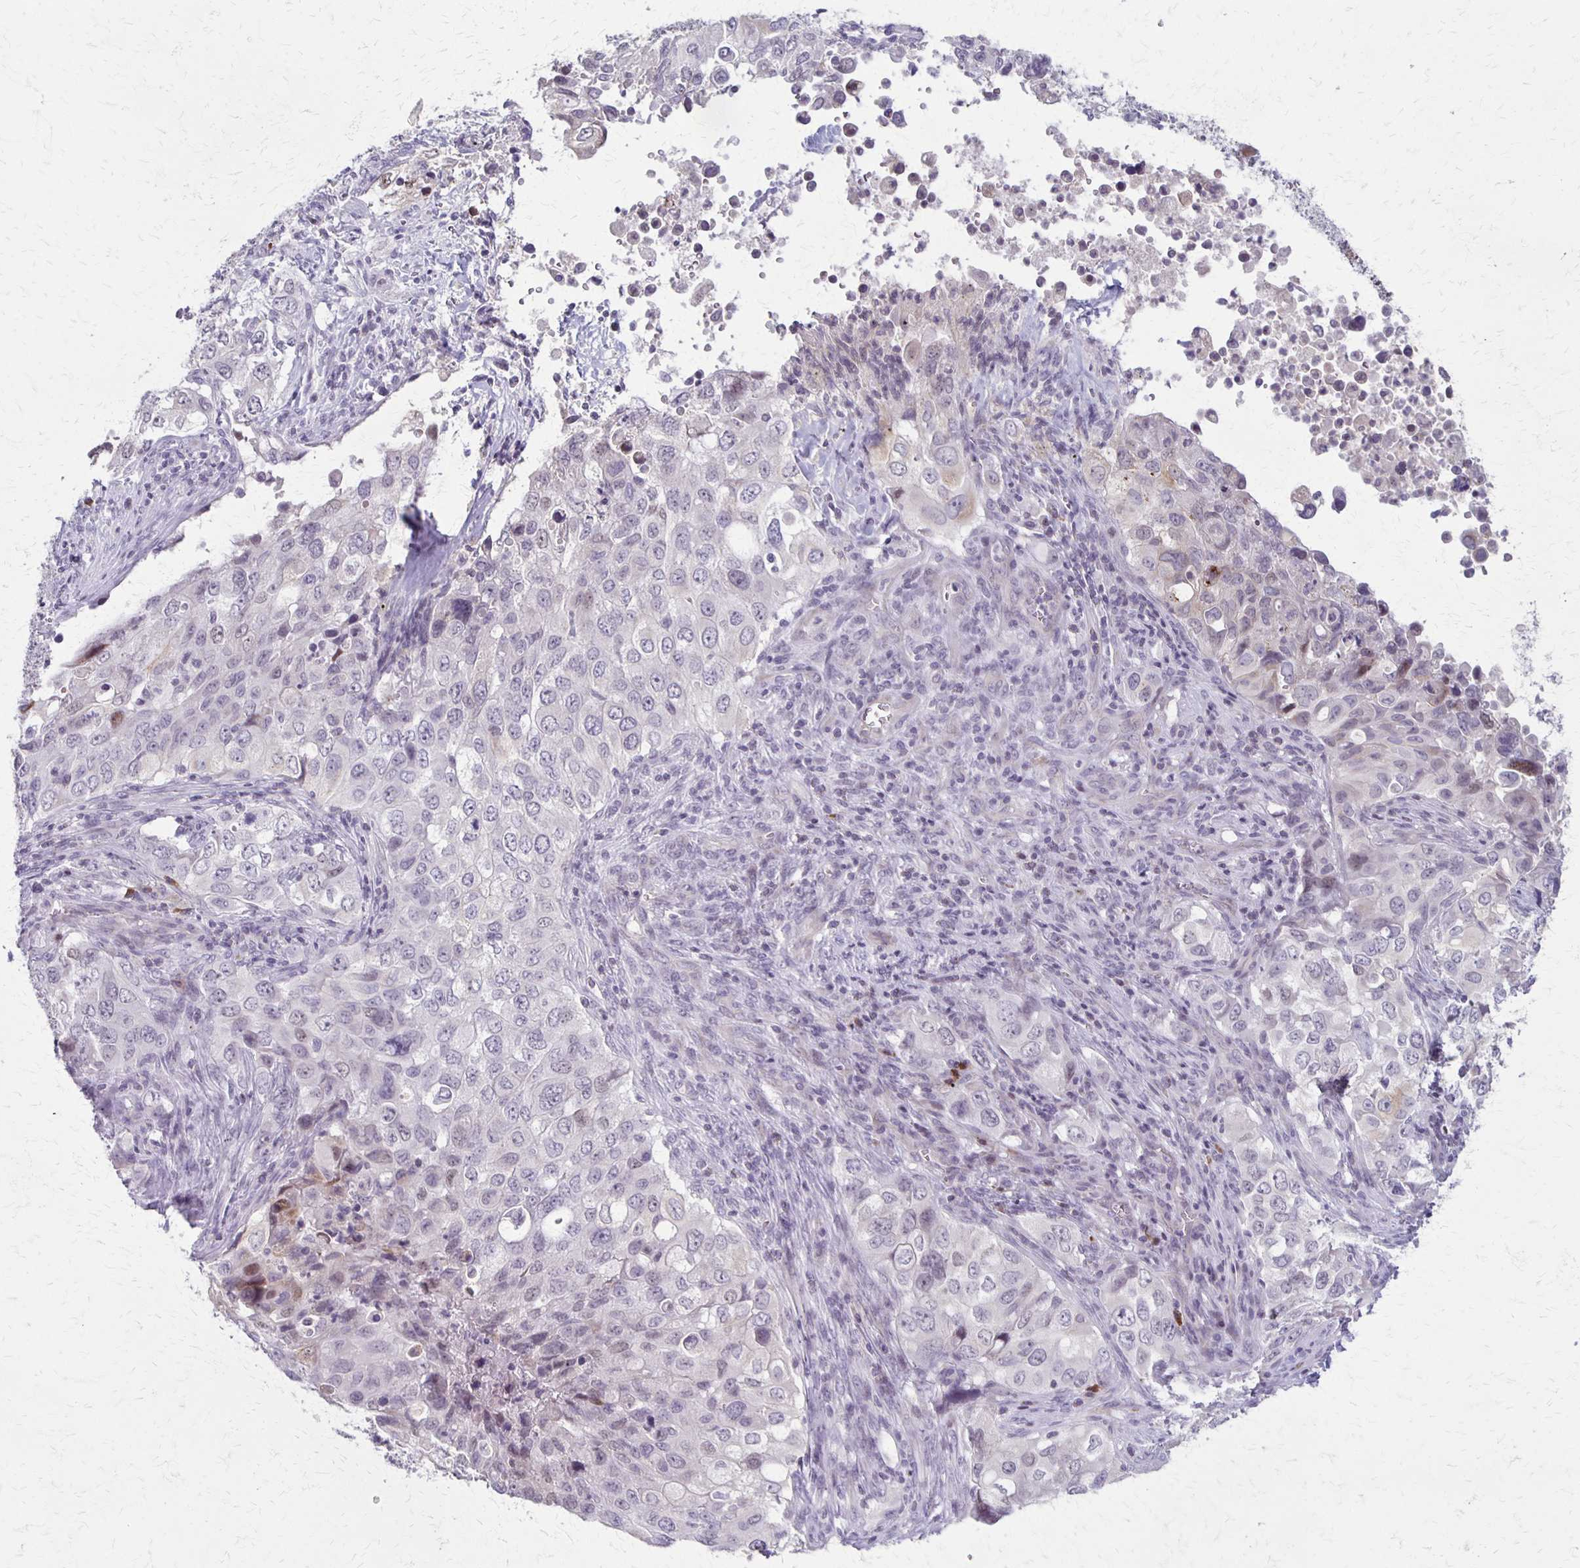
{"staining": {"intensity": "negative", "quantity": "none", "location": "none"}, "tissue": "lung cancer", "cell_type": "Tumor cells", "image_type": "cancer", "snomed": [{"axis": "morphology", "description": "Adenocarcinoma, NOS"}, {"axis": "morphology", "description": "Adenocarcinoma, metastatic, NOS"}, {"axis": "topography", "description": "Lymph node"}, {"axis": "topography", "description": "Lung"}], "caption": "This is an IHC histopathology image of human lung cancer (metastatic adenocarcinoma). There is no staining in tumor cells.", "gene": "SLC35E2B", "patient": {"sex": "female", "age": 42}}